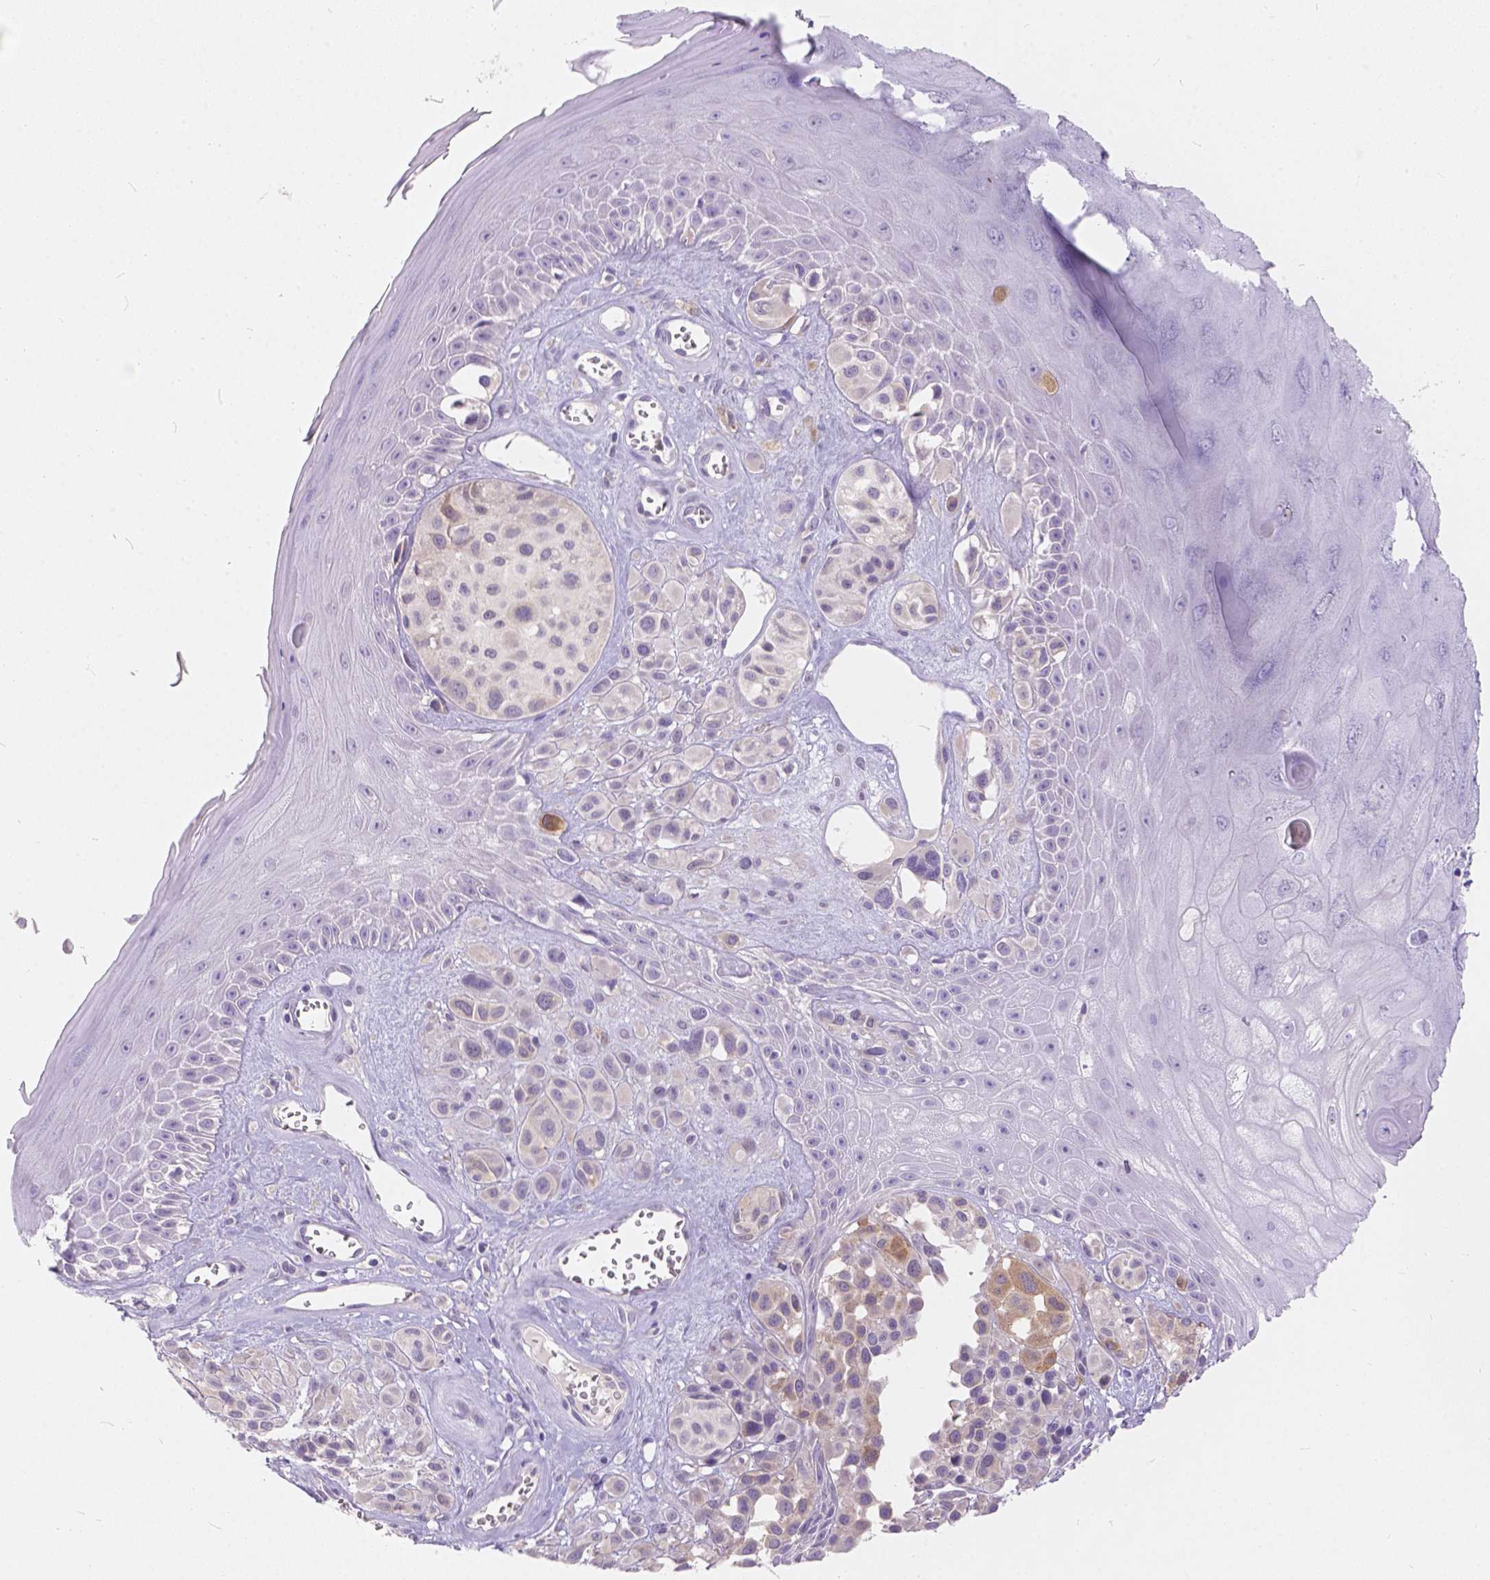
{"staining": {"intensity": "moderate", "quantity": "<25%", "location": "cytoplasmic/membranous"}, "tissue": "melanoma", "cell_type": "Tumor cells", "image_type": "cancer", "snomed": [{"axis": "morphology", "description": "Malignant melanoma, NOS"}, {"axis": "topography", "description": "Skin"}], "caption": "Immunohistochemical staining of human melanoma displays moderate cytoplasmic/membranous protein positivity in approximately <25% of tumor cells. The staining was performed using DAB (3,3'-diaminobenzidine) to visualize the protein expression in brown, while the nuclei were stained in blue with hematoxylin (Magnification: 20x).", "gene": "PEX11G", "patient": {"sex": "male", "age": 77}}